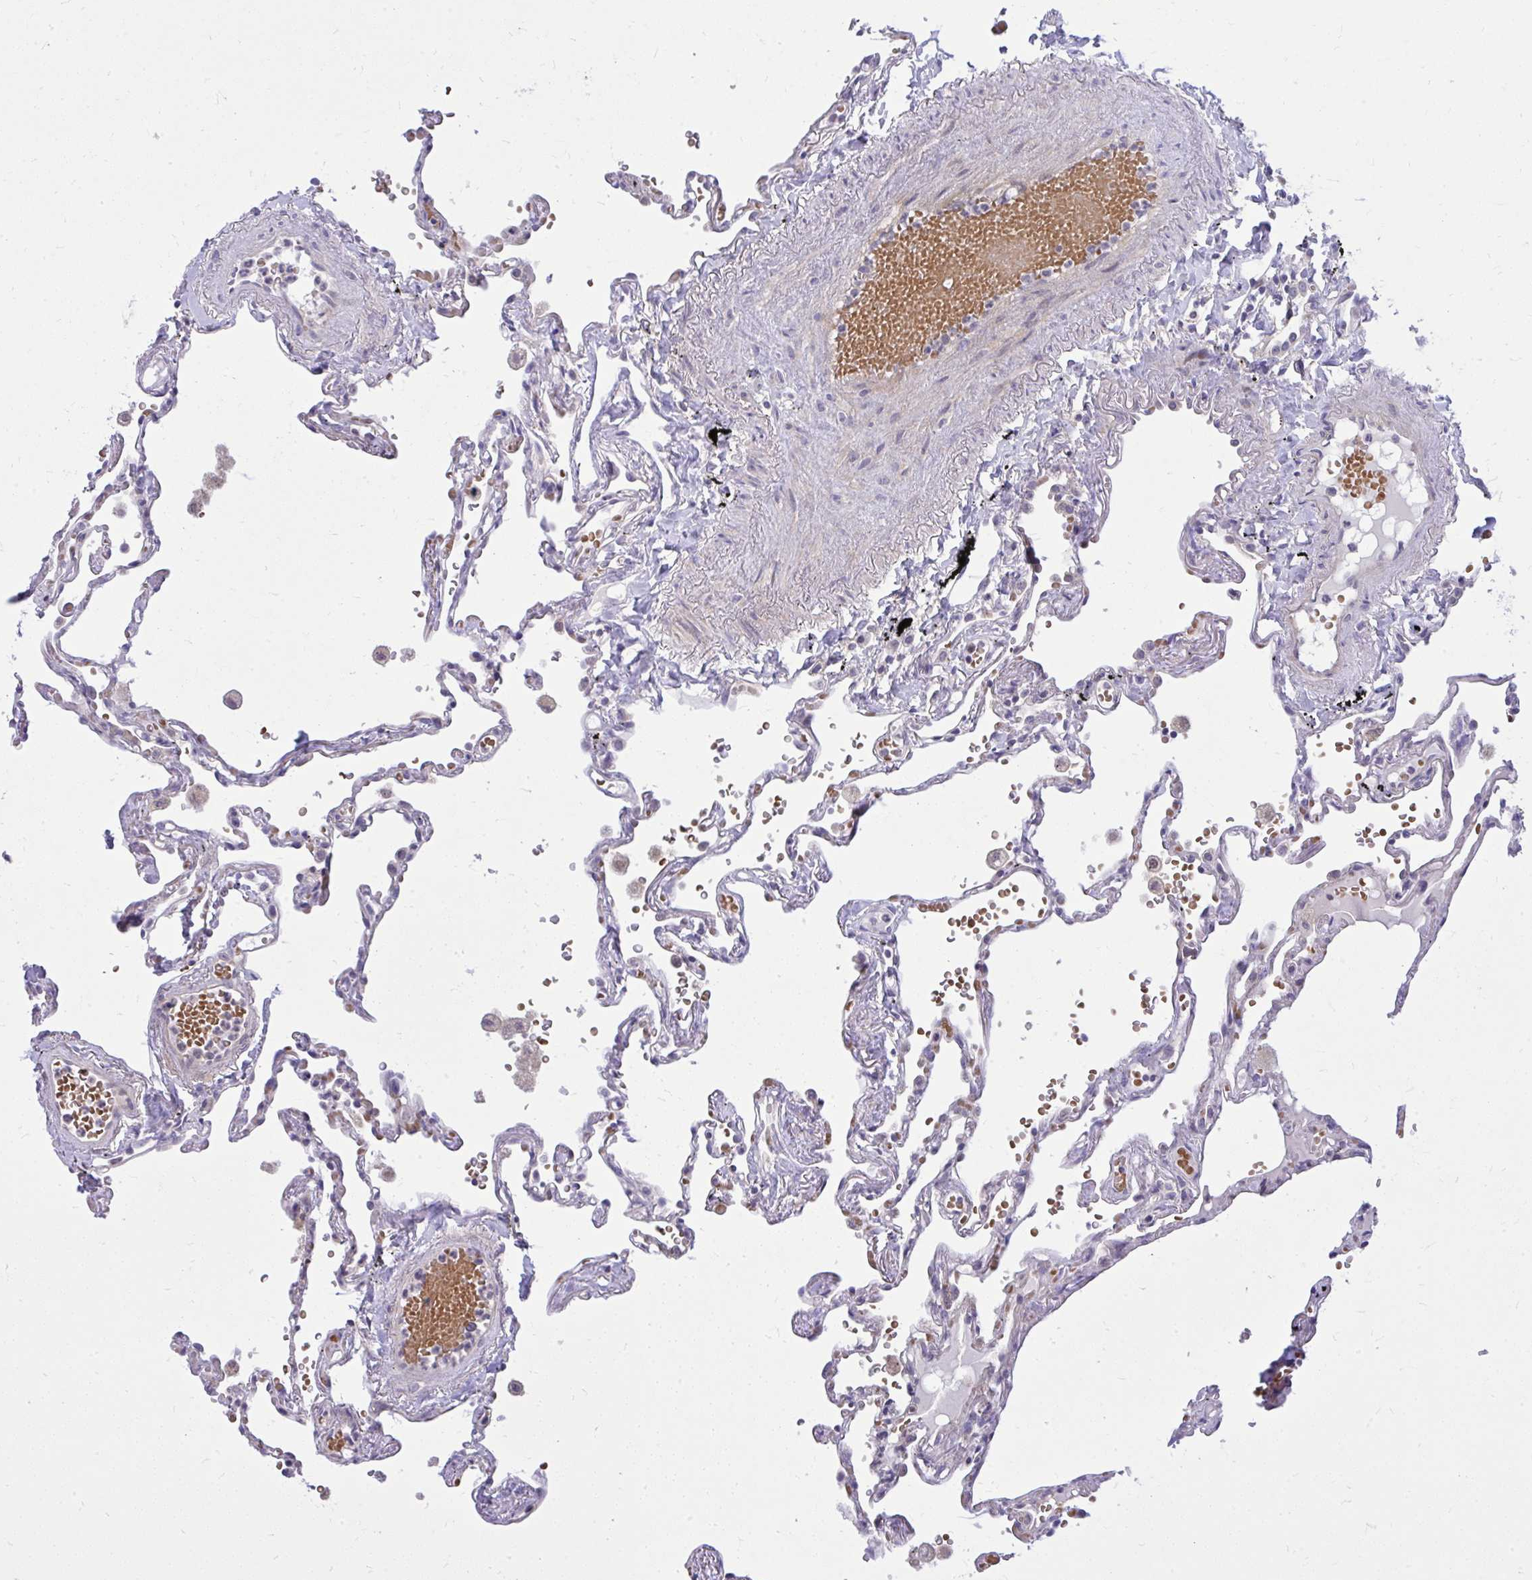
{"staining": {"intensity": "weak", "quantity": "<25%", "location": "cytoplasmic/membranous"}, "tissue": "lung", "cell_type": "Alveolar cells", "image_type": "normal", "snomed": [{"axis": "morphology", "description": "Normal tissue, NOS"}, {"axis": "topography", "description": "Lung"}], "caption": "Histopathology image shows no protein positivity in alveolar cells of benign lung. (Stains: DAB (3,3'-diaminobenzidine) immunohistochemistry (IHC) with hematoxylin counter stain, Microscopy: brightfield microscopy at high magnification).", "gene": "DPY19L1", "patient": {"sex": "female", "age": 67}}